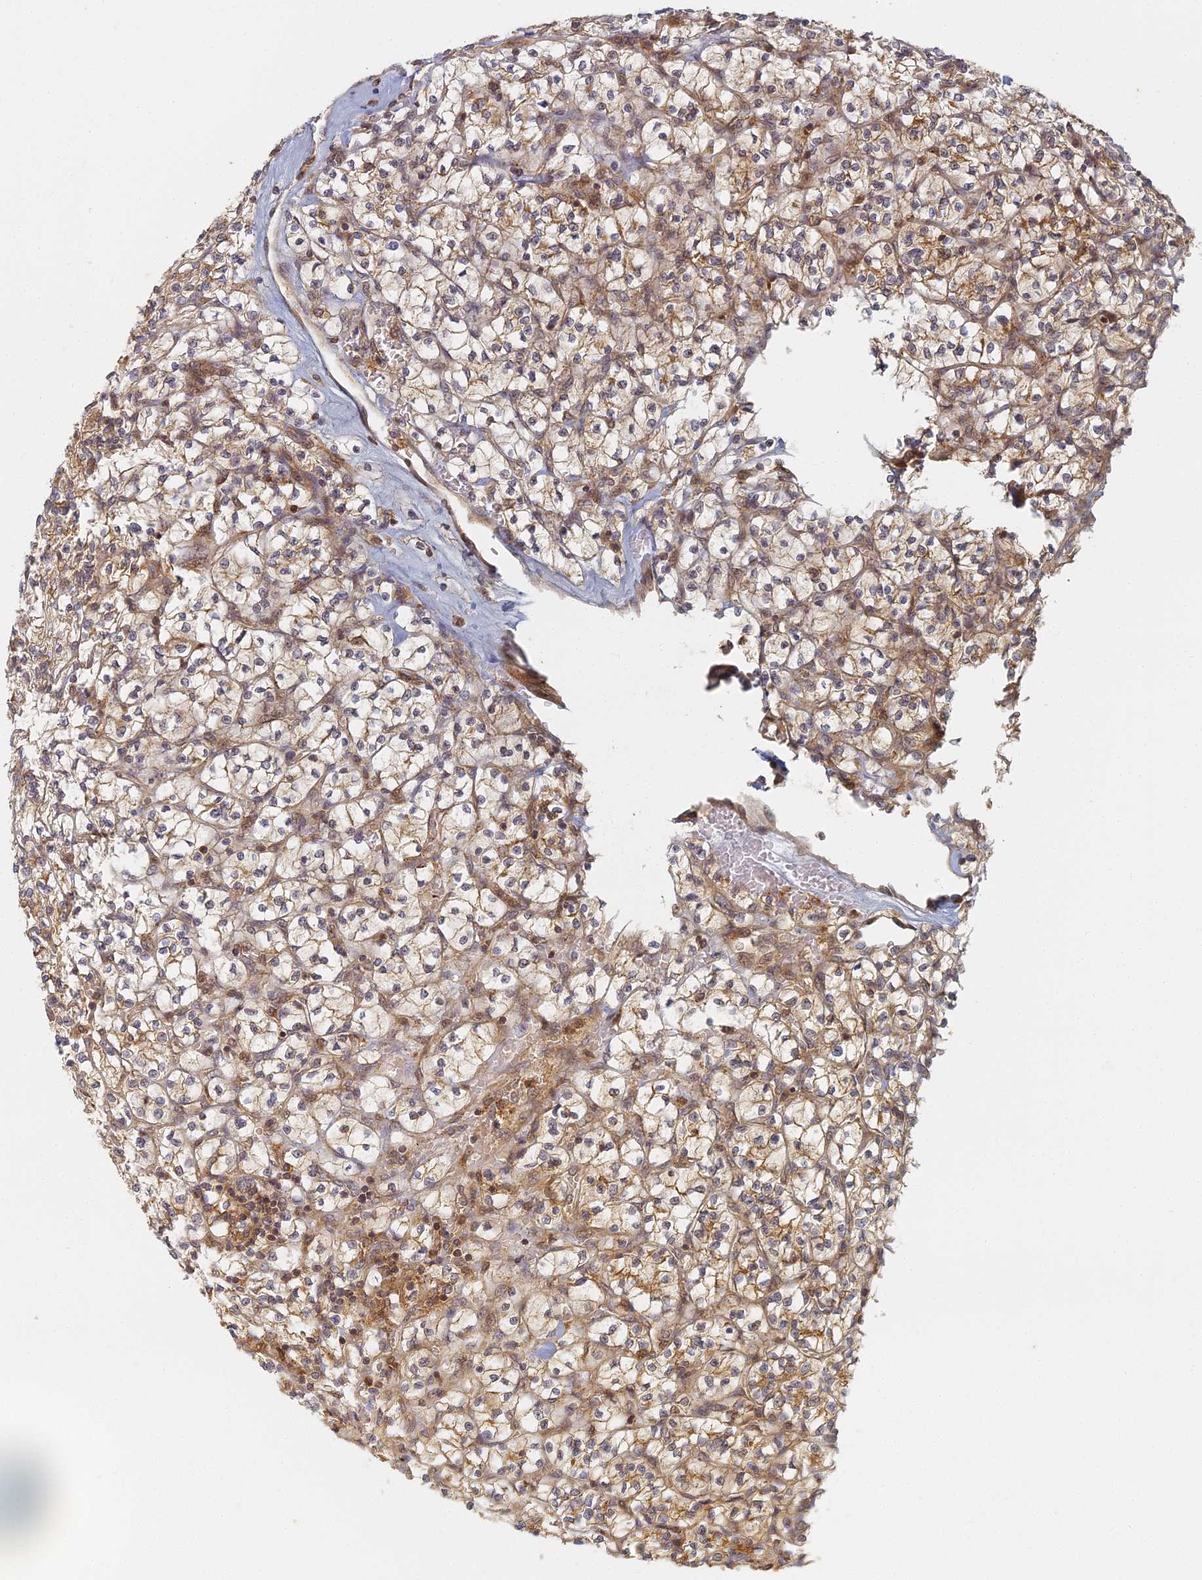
{"staining": {"intensity": "moderate", "quantity": "25%-75%", "location": "cytoplasmic/membranous"}, "tissue": "renal cancer", "cell_type": "Tumor cells", "image_type": "cancer", "snomed": [{"axis": "morphology", "description": "Adenocarcinoma, NOS"}, {"axis": "topography", "description": "Kidney"}], "caption": "Immunohistochemical staining of human adenocarcinoma (renal) shows moderate cytoplasmic/membranous protein positivity in about 25%-75% of tumor cells.", "gene": "INO80D", "patient": {"sex": "female", "age": 64}}